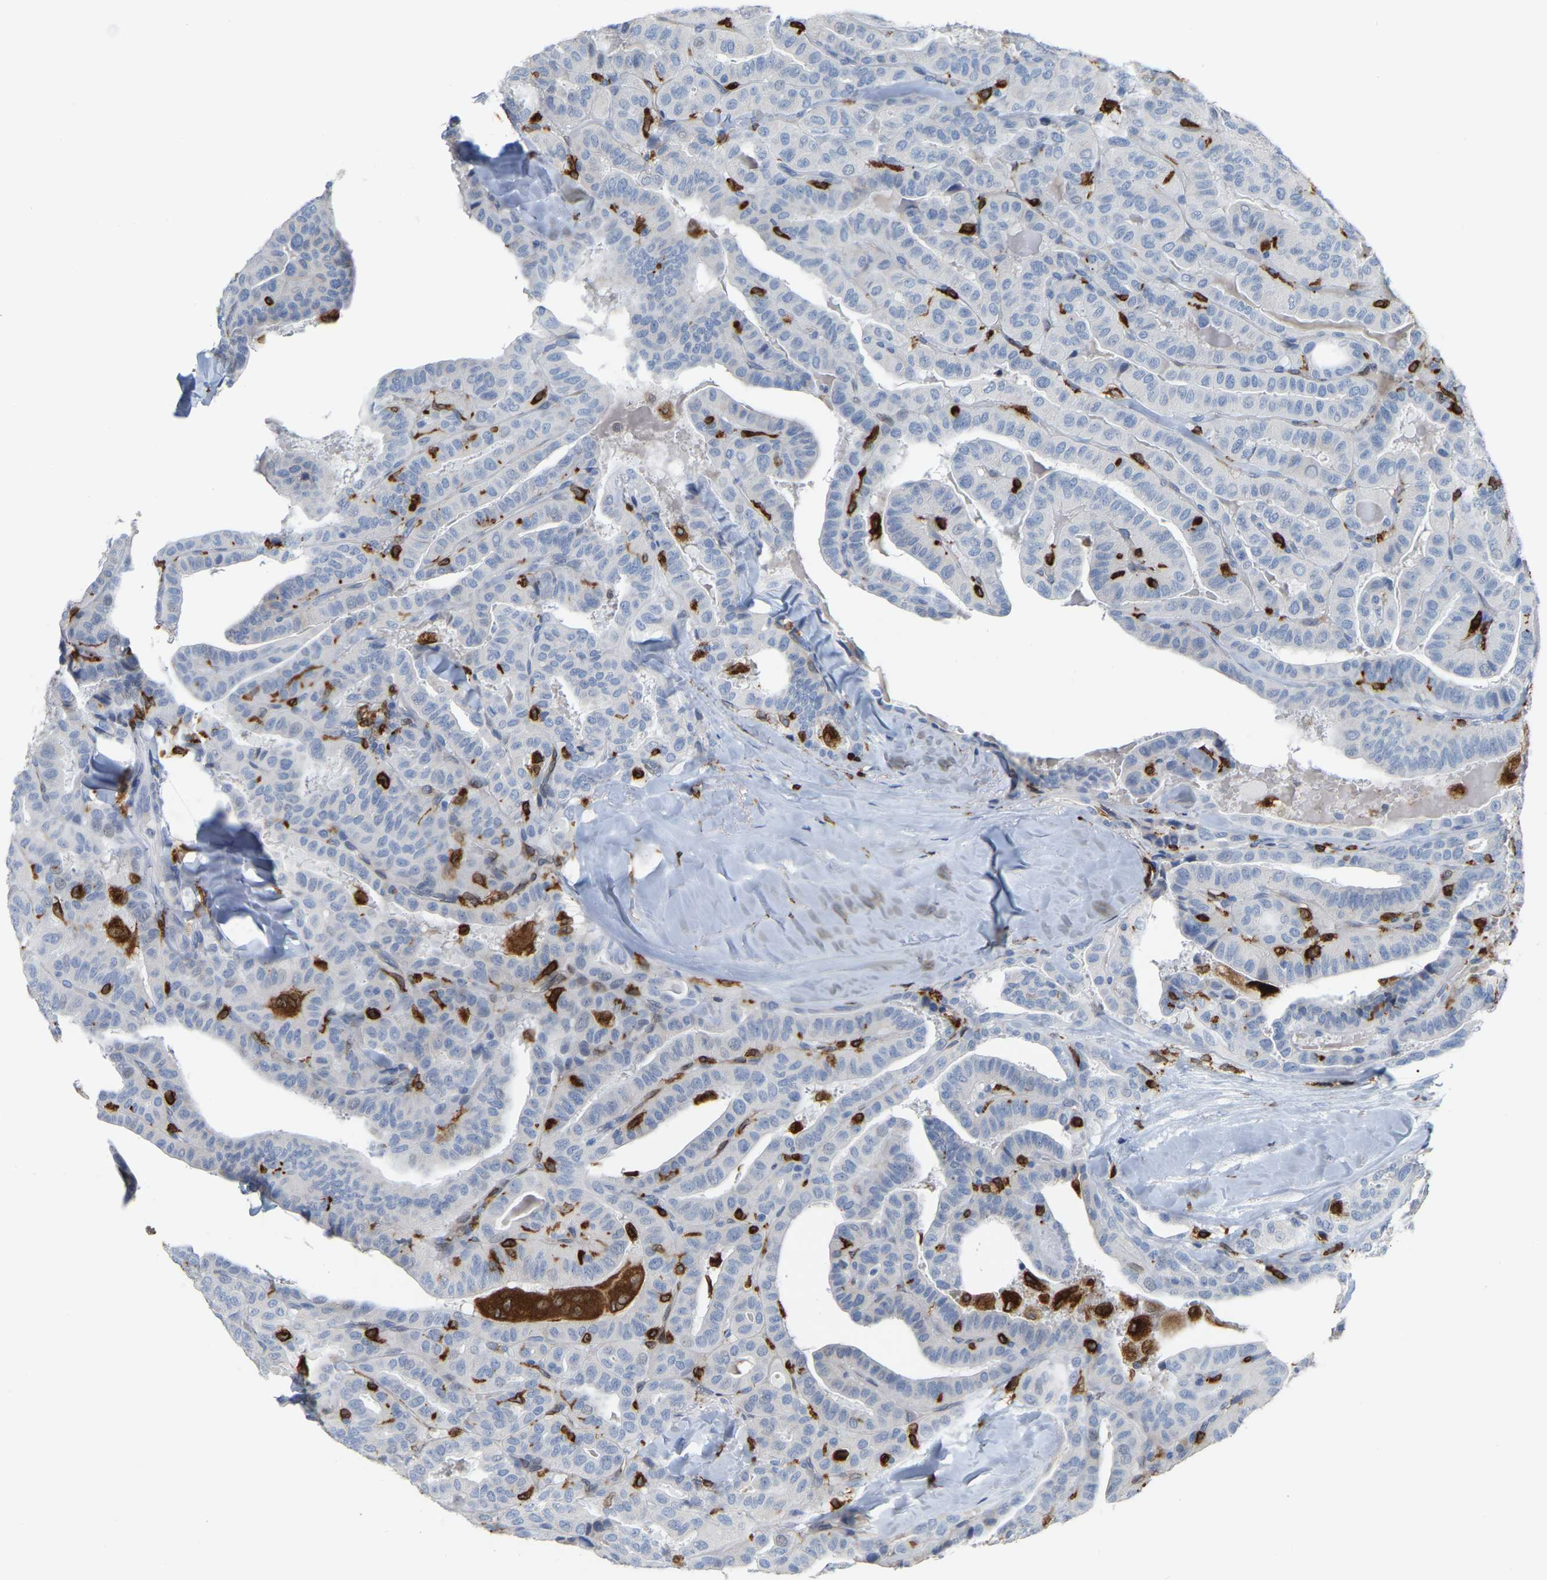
{"staining": {"intensity": "negative", "quantity": "none", "location": "none"}, "tissue": "thyroid cancer", "cell_type": "Tumor cells", "image_type": "cancer", "snomed": [{"axis": "morphology", "description": "Papillary adenocarcinoma, NOS"}, {"axis": "topography", "description": "Thyroid gland"}], "caption": "Micrograph shows no protein expression in tumor cells of papillary adenocarcinoma (thyroid) tissue.", "gene": "PTGS1", "patient": {"sex": "male", "age": 77}}